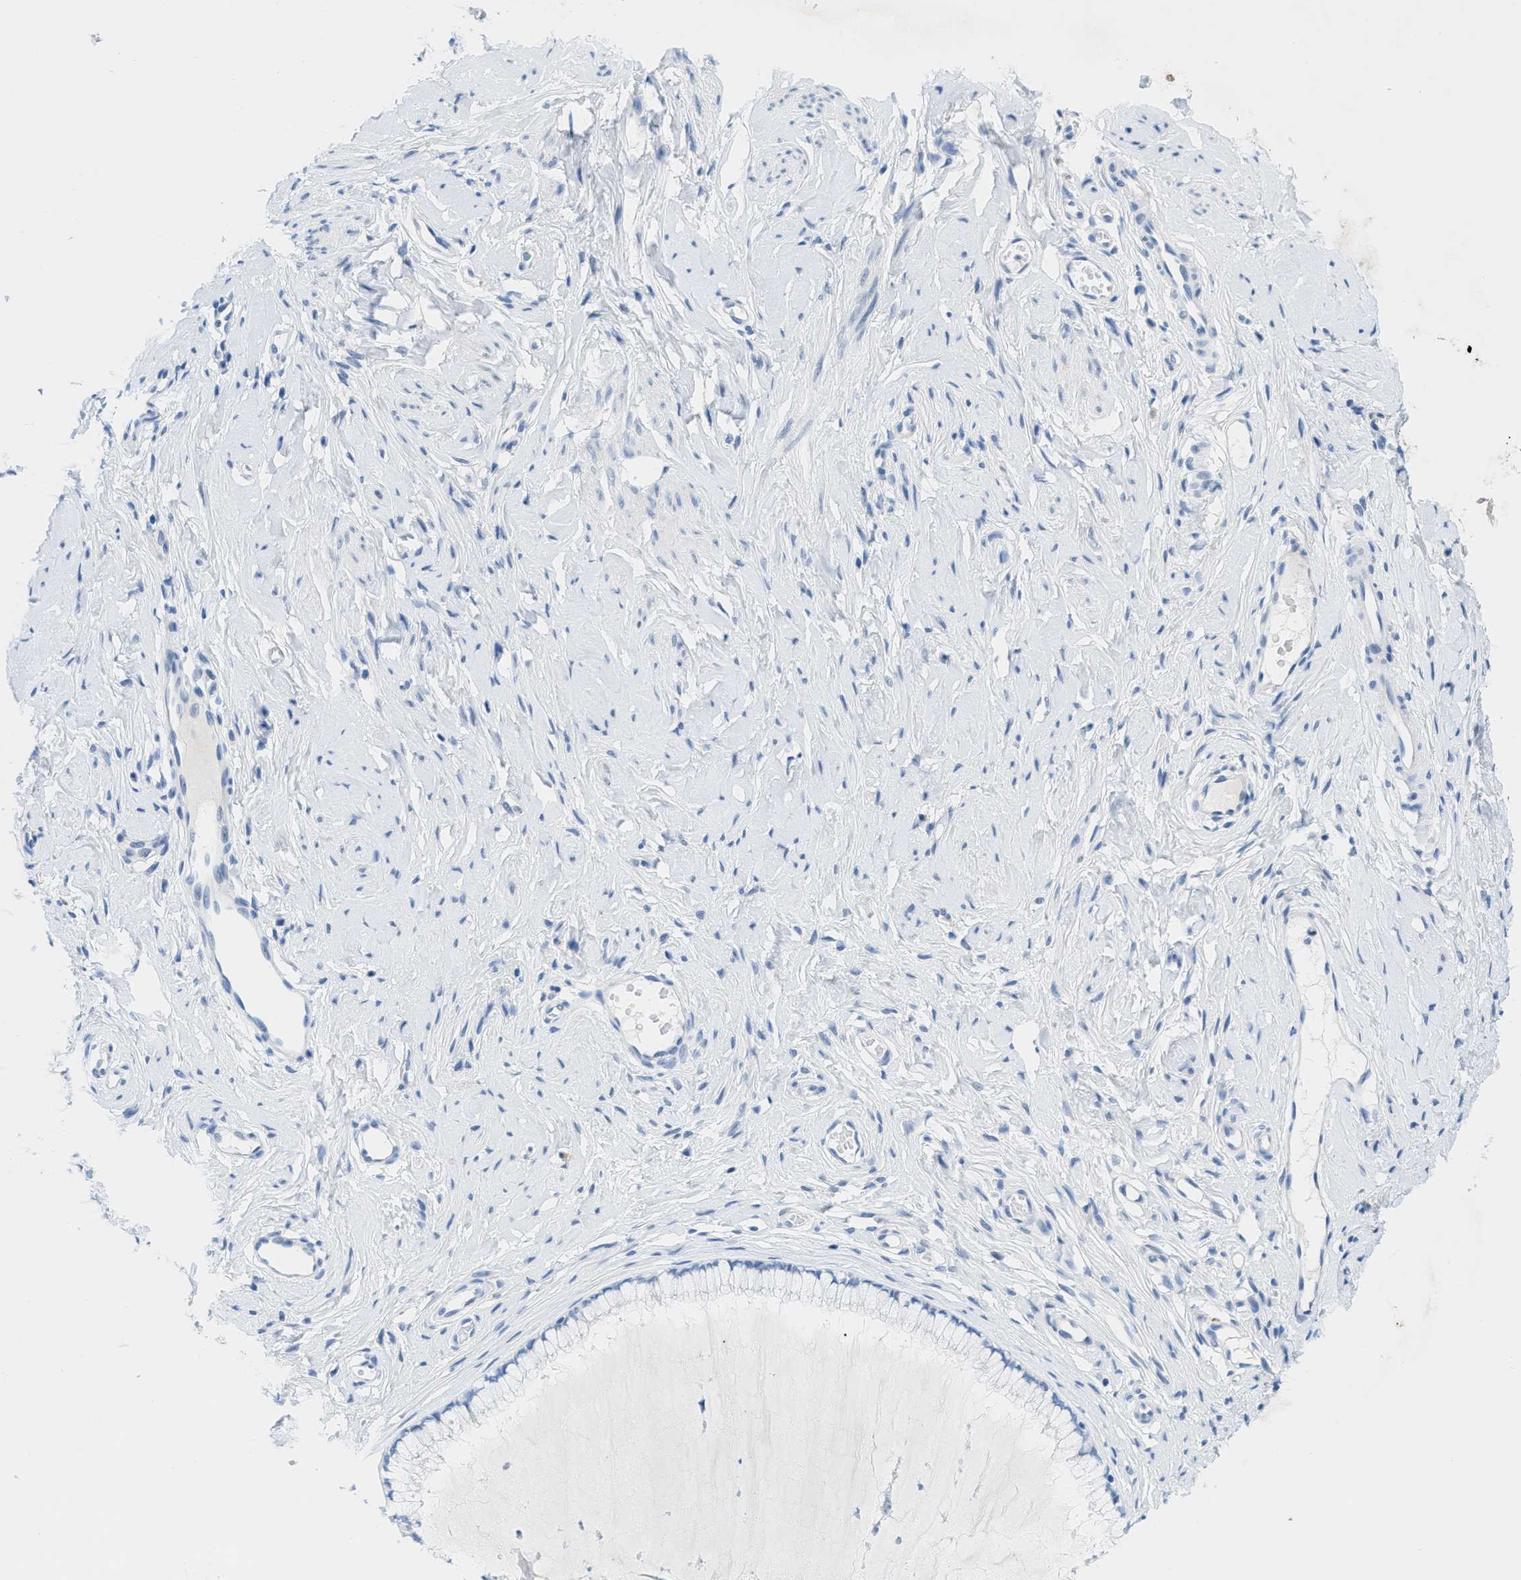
{"staining": {"intensity": "negative", "quantity": "none", "location": "none"}, "tissue": "cervix", "cell_type": "Glandular cells", "image_type": "normal", "snomed": [{"axis": "morphology", "description": "Normal tissue, NOS"}, {"axis": "topography", "description": "Cervix"}], "caption": "Cervix stained for a protein using IHC exhibits no expression glandular cells.", "gene": "FDCSP", "patient": {"sex": "female", "age": 65}}